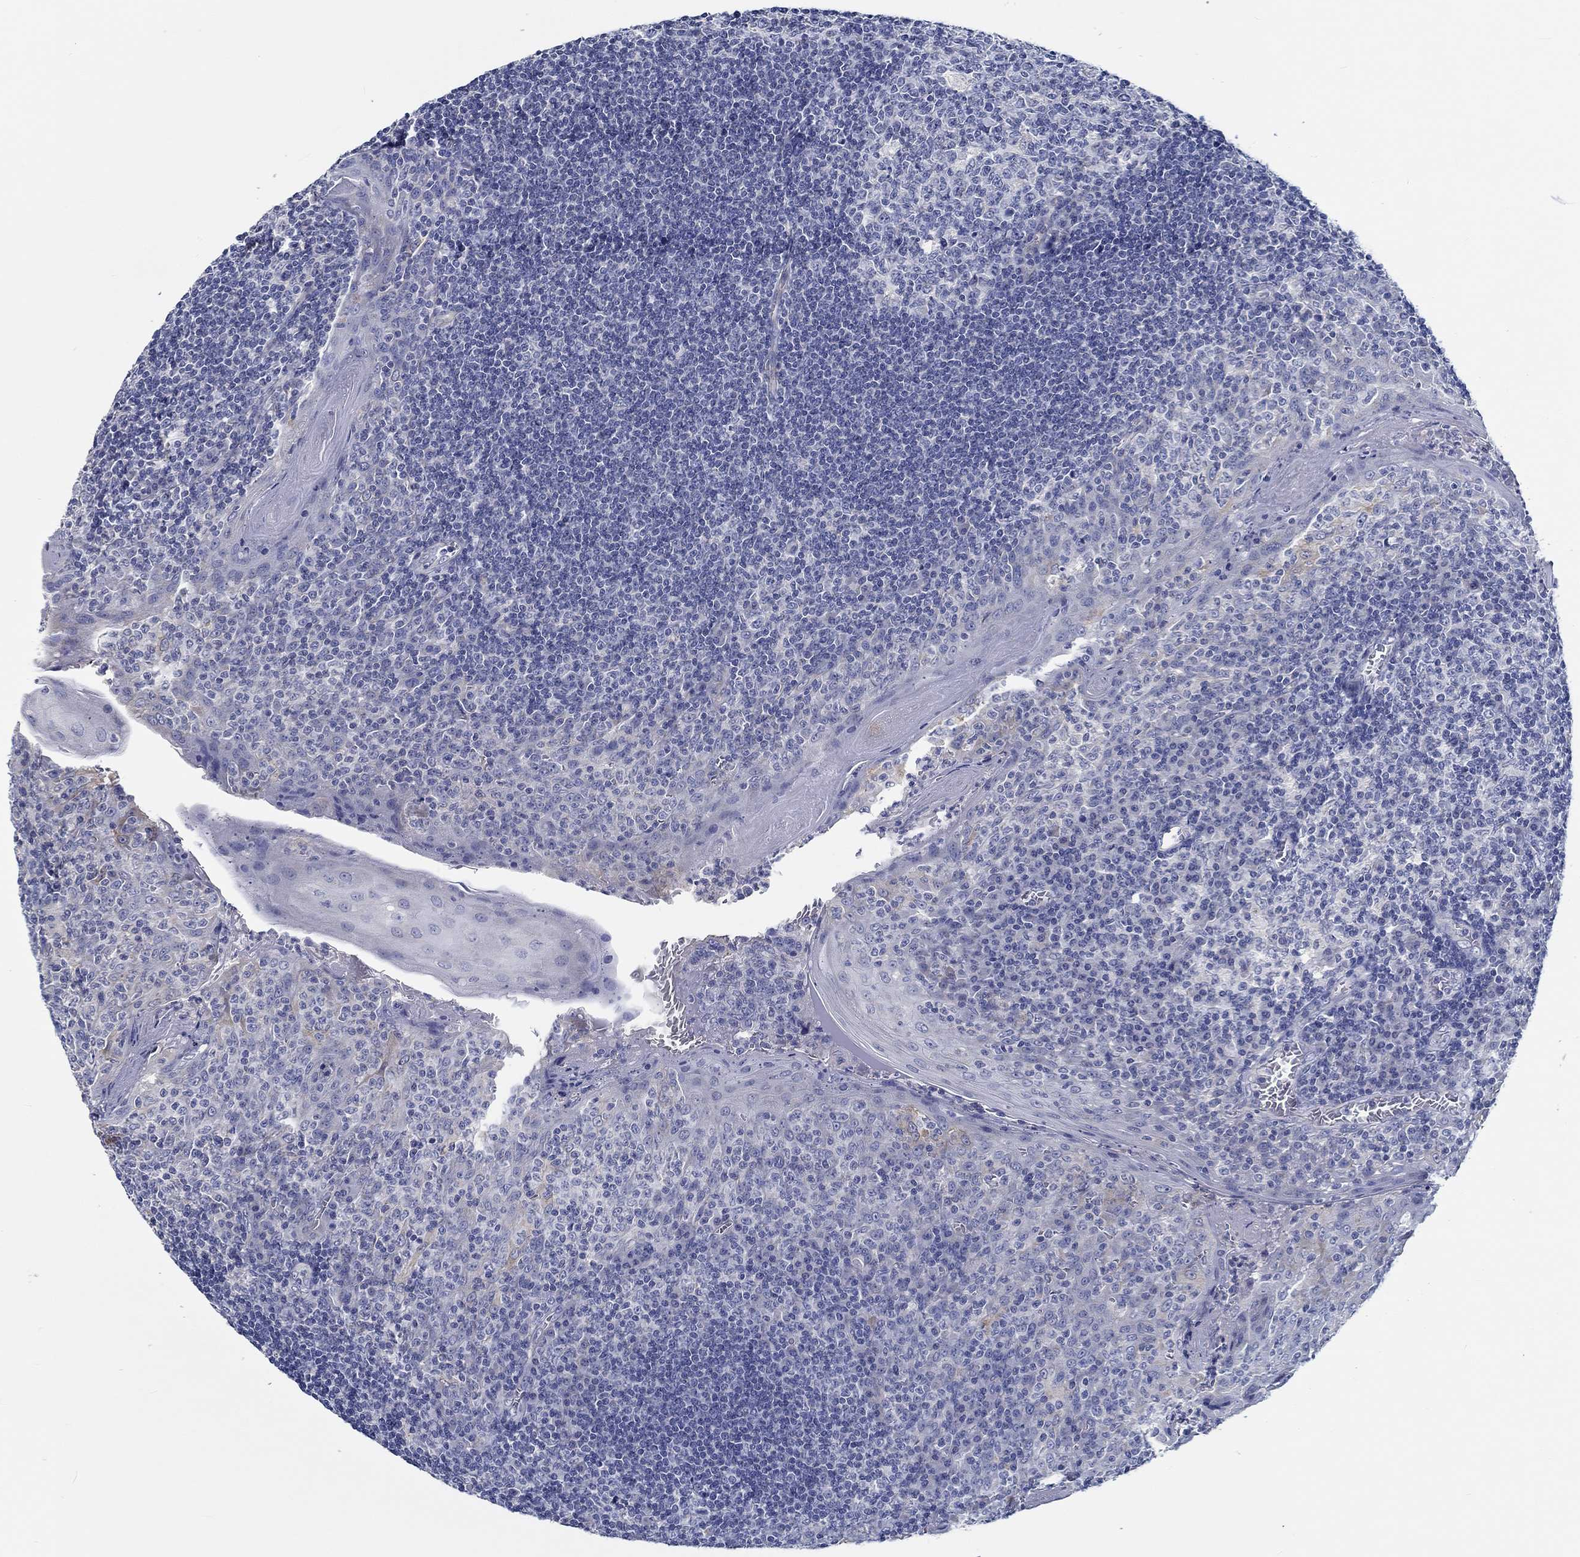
{"staining": {"intensity": "negative", "quantity": "none", "location": "none"}, "tissue": "tonsil", "cell_type": "Germinal center cells", "image_type": "normal", "snomed": [{"axis": "morphology", "description": "Normal tissue, NOS"}, {"axis": "topography", "description": "Tonsil"}], "caption": "Protein analysis of unremarkable tonsil reveals no significant positivity in germinal center cells.", "gene": "MYBPC1", "patient": {"sex": "female", "age": 13}}